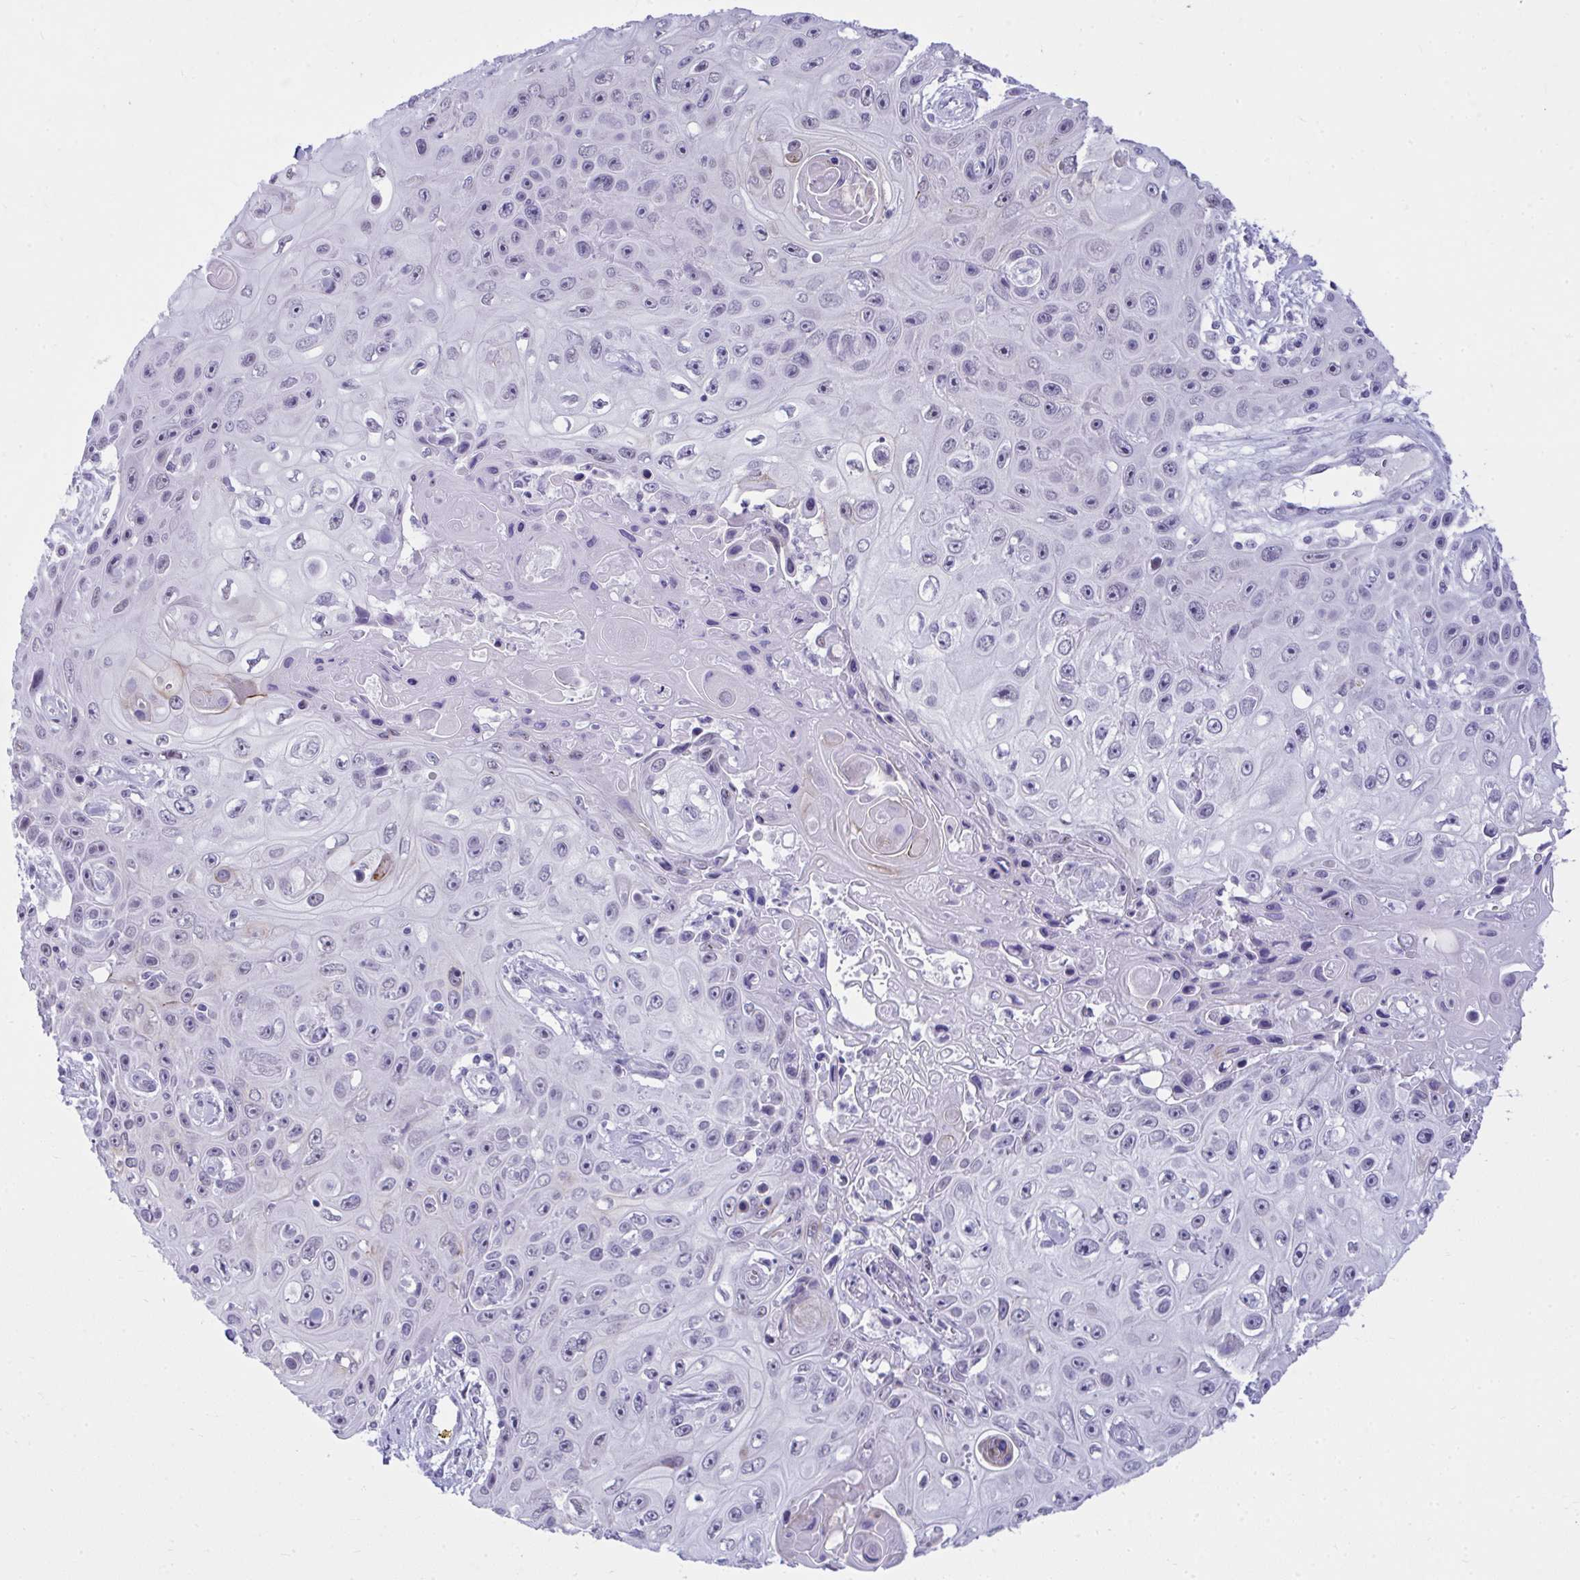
{"staining": {"intensity": "negative", "quantity": "none", "location": "none"}, "tissue": "skin cancer", "cell_type": "Tumor cells", "image_type": "cancer", "snomed": [{"axis": "morphology", "description": "Squamous cell carcinoma, NOS"}, {"axis": "topography", "description": "Skin"}], "caption": "This is an immunohistochemistry (IHC) histopathology image of human skin squamous cell carcinoma. There is no staining in tumor cells.", "gene": "OR5F1", "patient": {"sex": "male", "age": 82}}